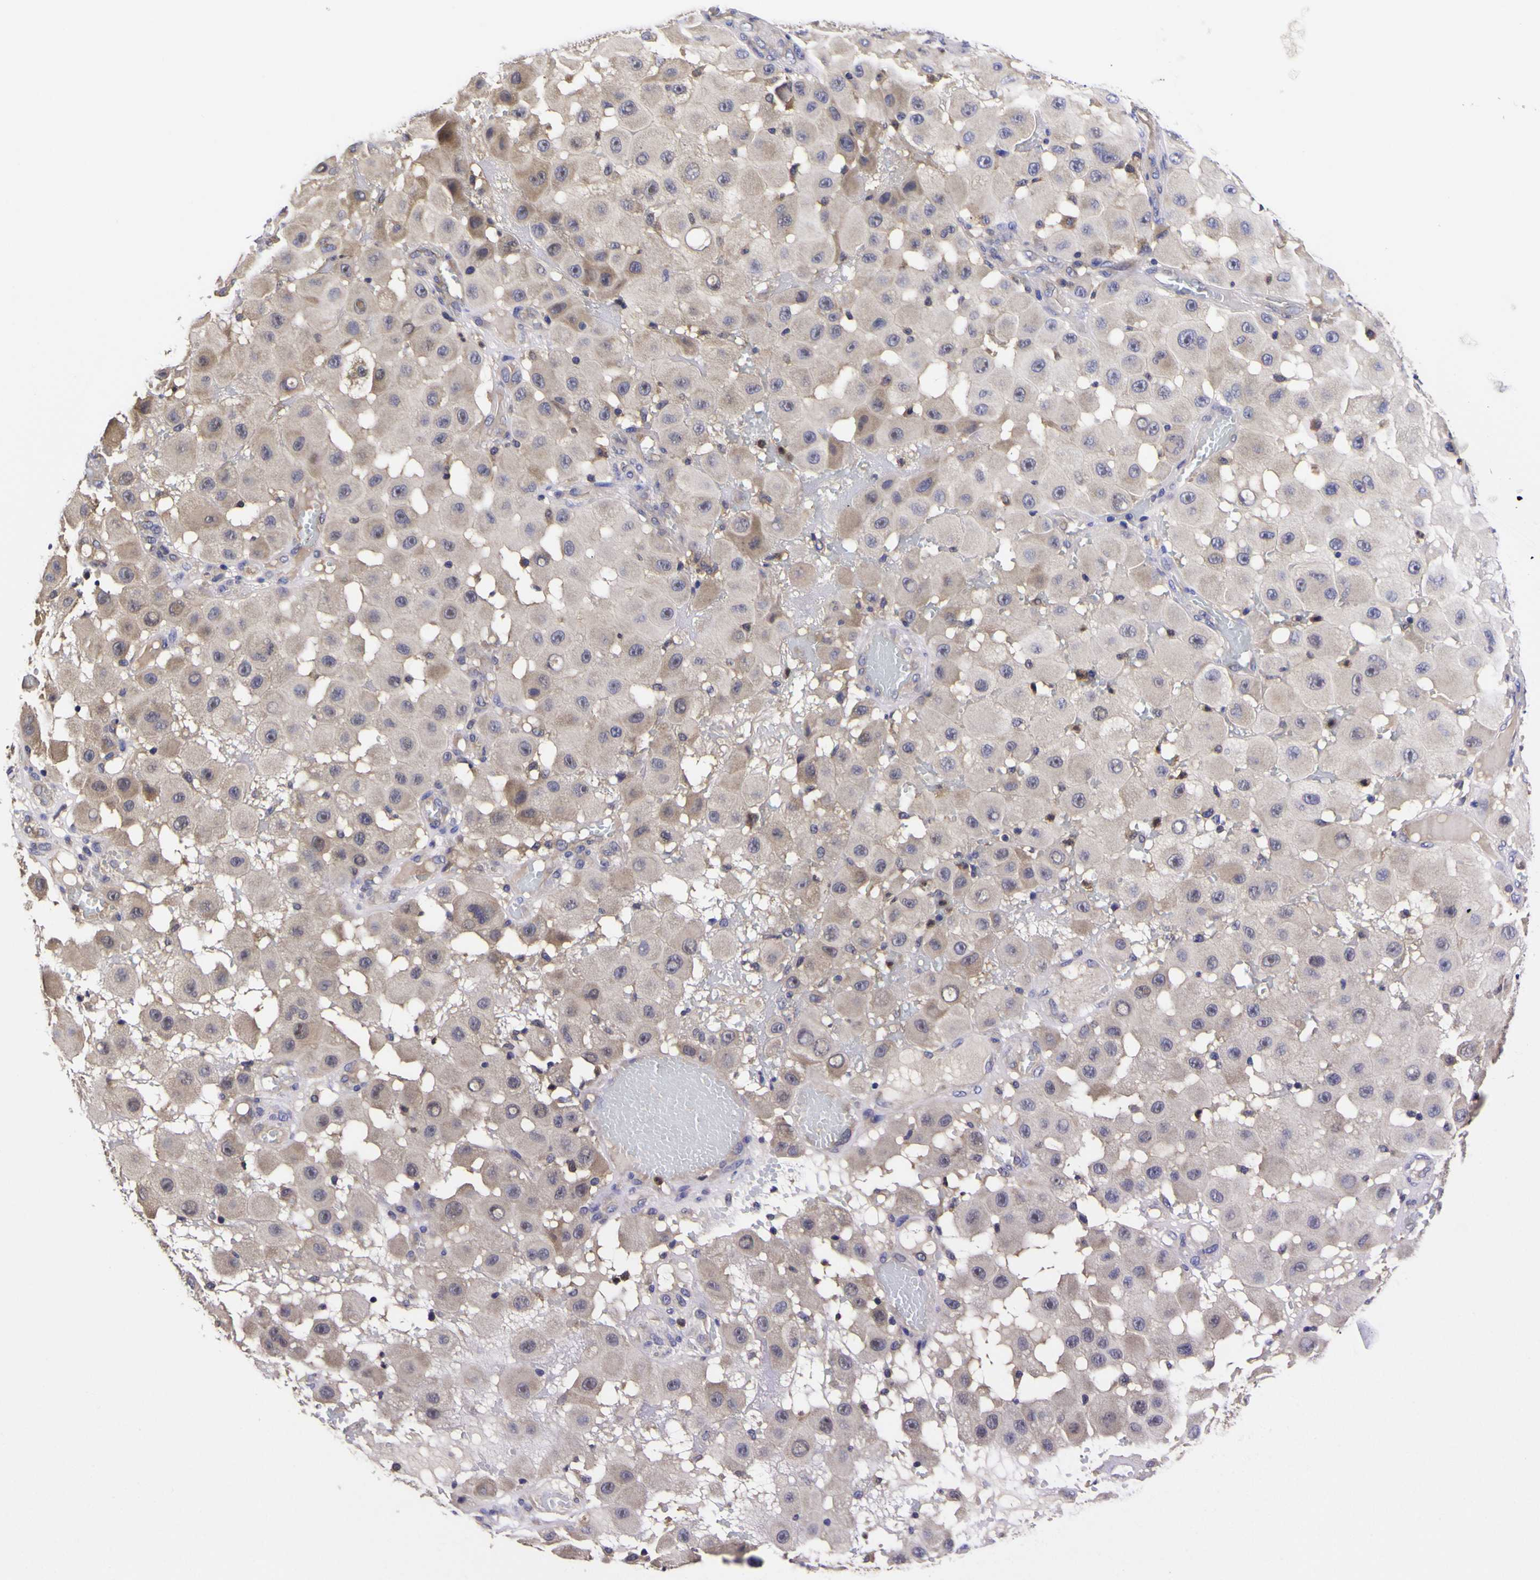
{"staining": {"intensity": "weak", "quantity": "25%-75%", "location": "cytoplasmic/membranous"}, "tissue": "melanoma", "cell_type": "Tumor cells", "image_type": "cancer", "snomed": [{"axis": "morphology", "description": "Malignant melanoma, NOS"}, {"axis": "topography", "description": "Skin"}], "caption": "A micrograph of human melanoma stained for a protein displays weak cytoplasmic/membranous brown staining in tumor cells. (DAB (3,3'-diaminobenzidine) = brown stain, brightfield microscopy at high magnification).", "gene": "MAPK14", "patient": {"sex": "female", "age": 81}}